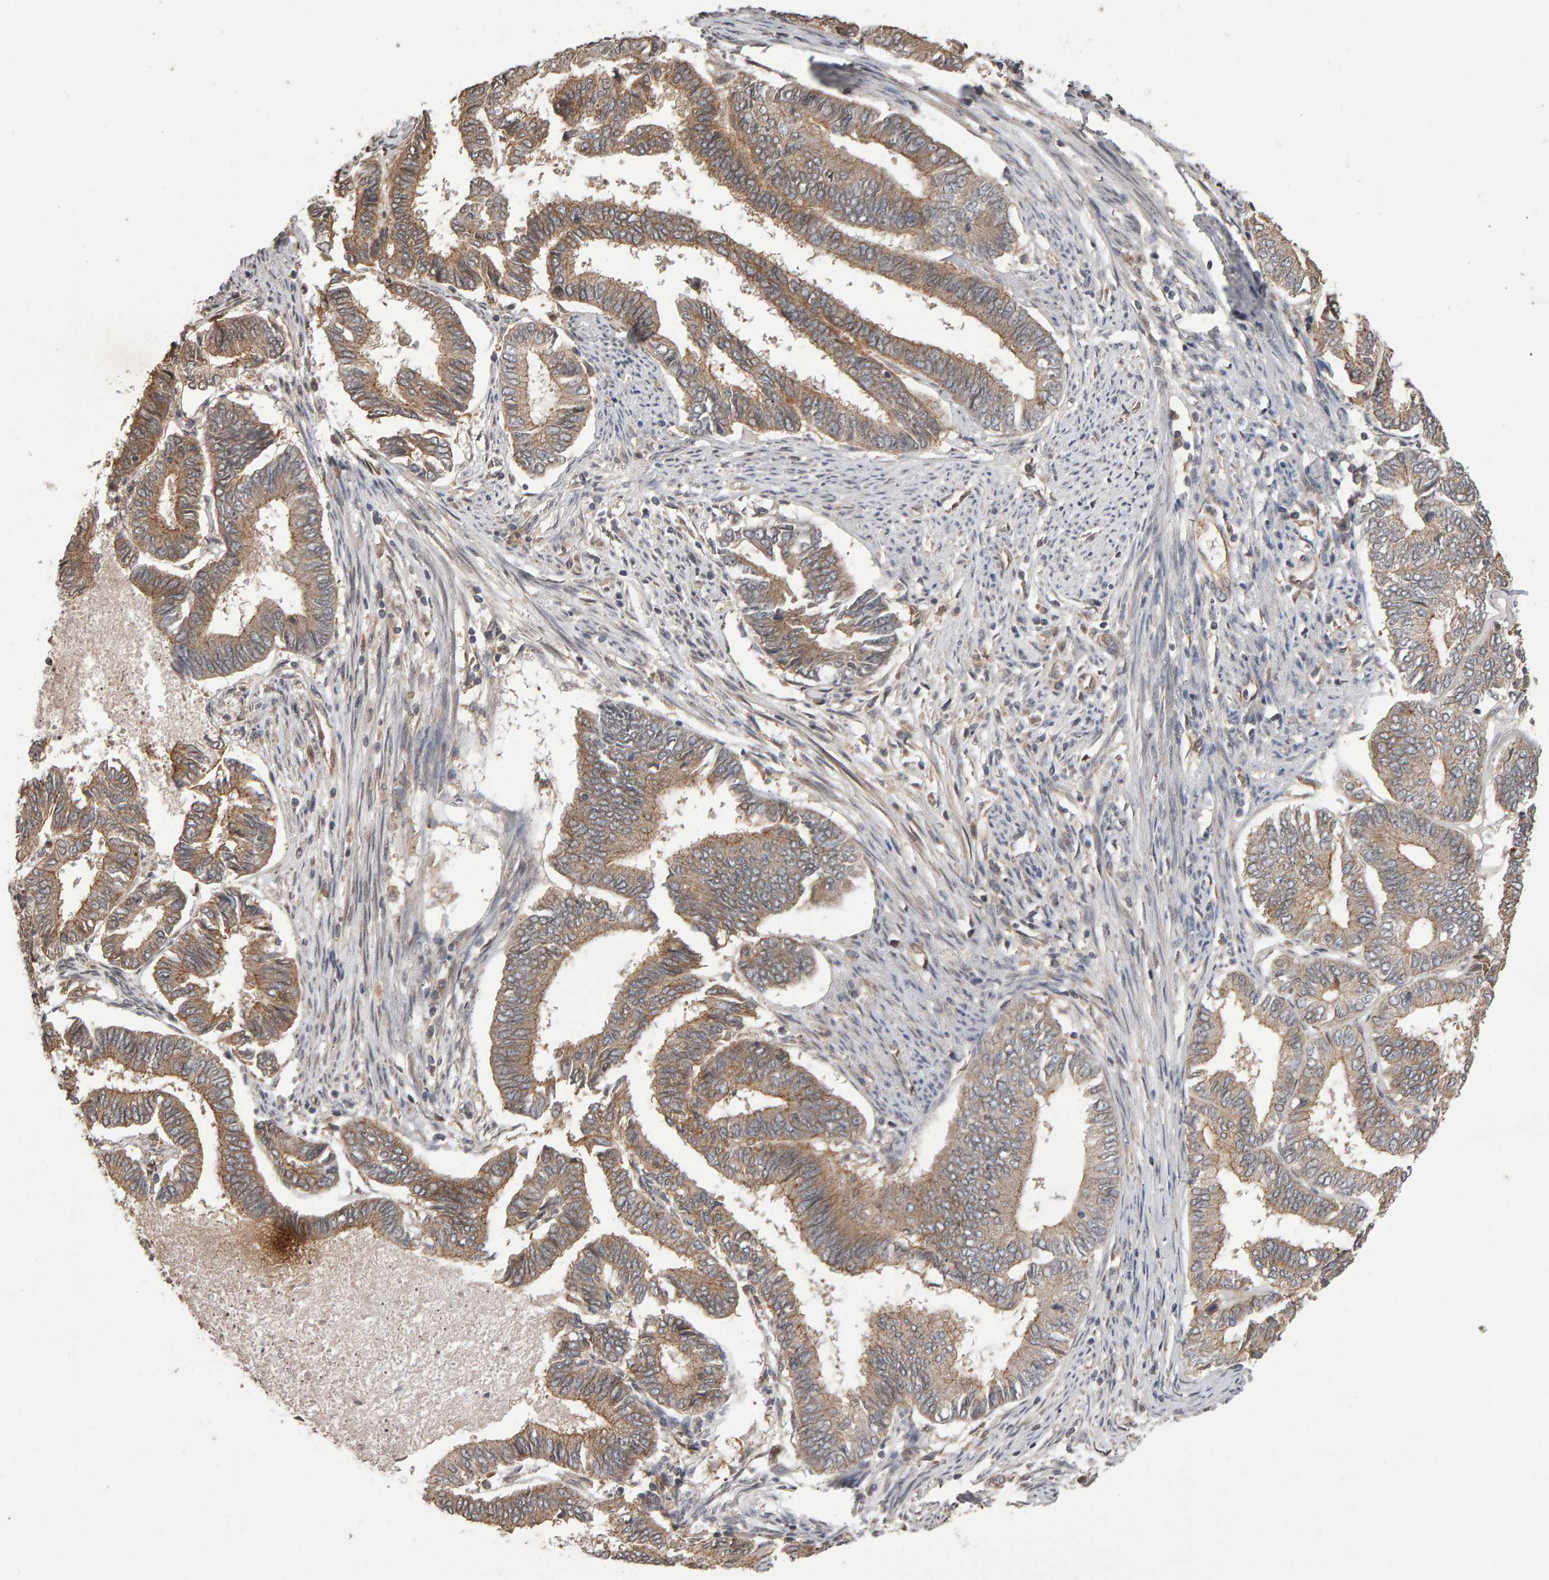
{"staining": {"intensity": "moderate", "quantity": ">75%", "location": "cytoplasmic/membranous"}, "tissue": "endometrial cancer", "cell_type": "Tumor cells", "image_type": "cancer", "snomed": [{"axis": "morphology", "description": "Adenocarcinoma, NOS"}, {"axis": "topography", "description": "Endometrium"}], "caption": "The photomicrograph shows a brown stain indicating the presence of a protein in the cytoplasmic/membranous of tumor cells in endometrial adenocarcinoma.", "gene": "SCRIB", "patient": {"sex": "female", "age": 86}}